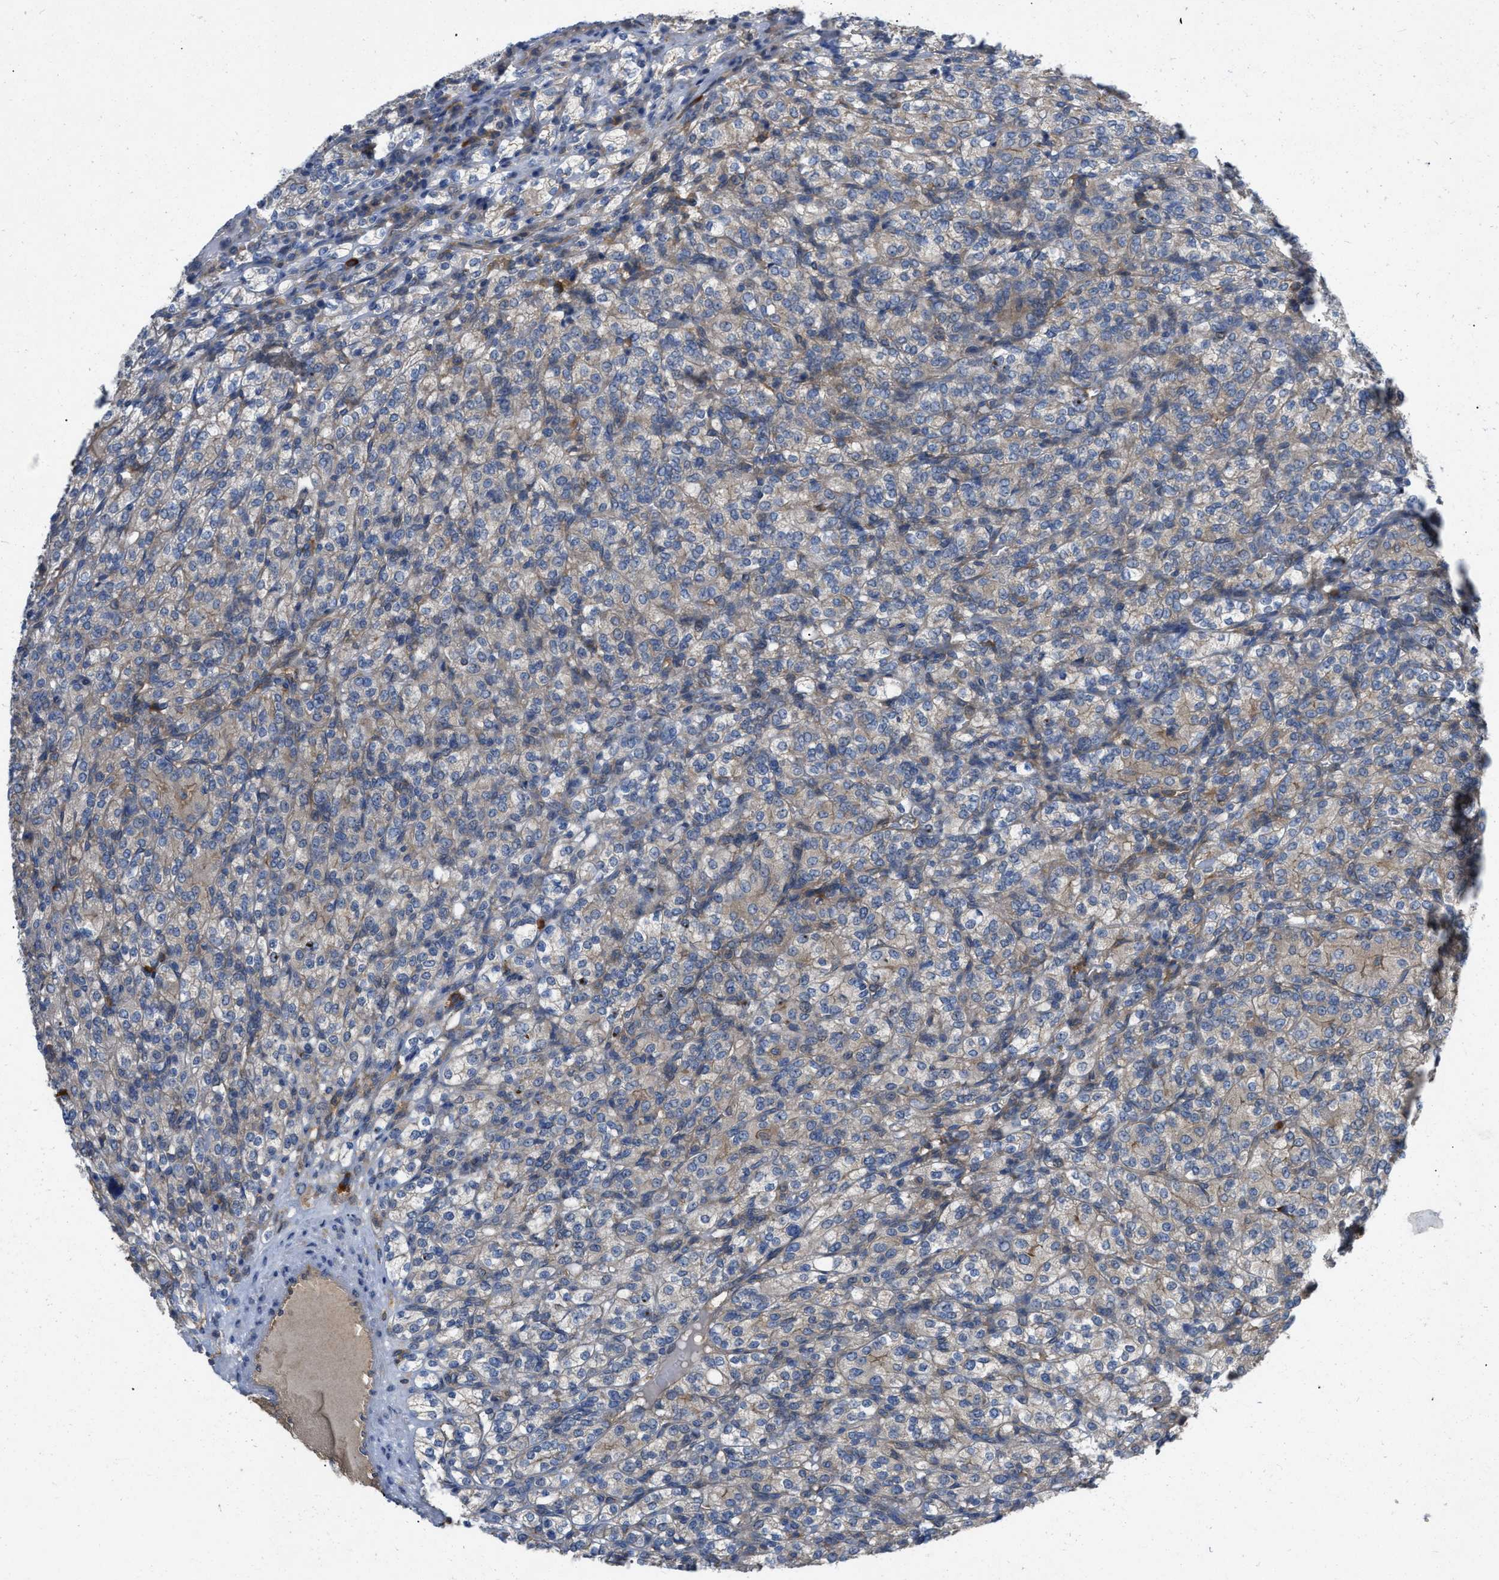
{"staining": {"intensity": "weak", "quantity": "<25%", "location": "cytoplasmic/membranous"}, "tissue": "renal cancer", "cell_type": "Tumor cells", "image_type": "cancer", "snomed": [{"axis": "morphology", "description": "Adenocarcinoma, NOS"}, {"axis": "topography", "description": "Kidney"}], "caption": "This is an immunohistochemistry image of renal adenocarcinoma. There is no positivity in tumor cells.", "gene": "TMEM131", "patient": {"sex": "male", "age": 77}}